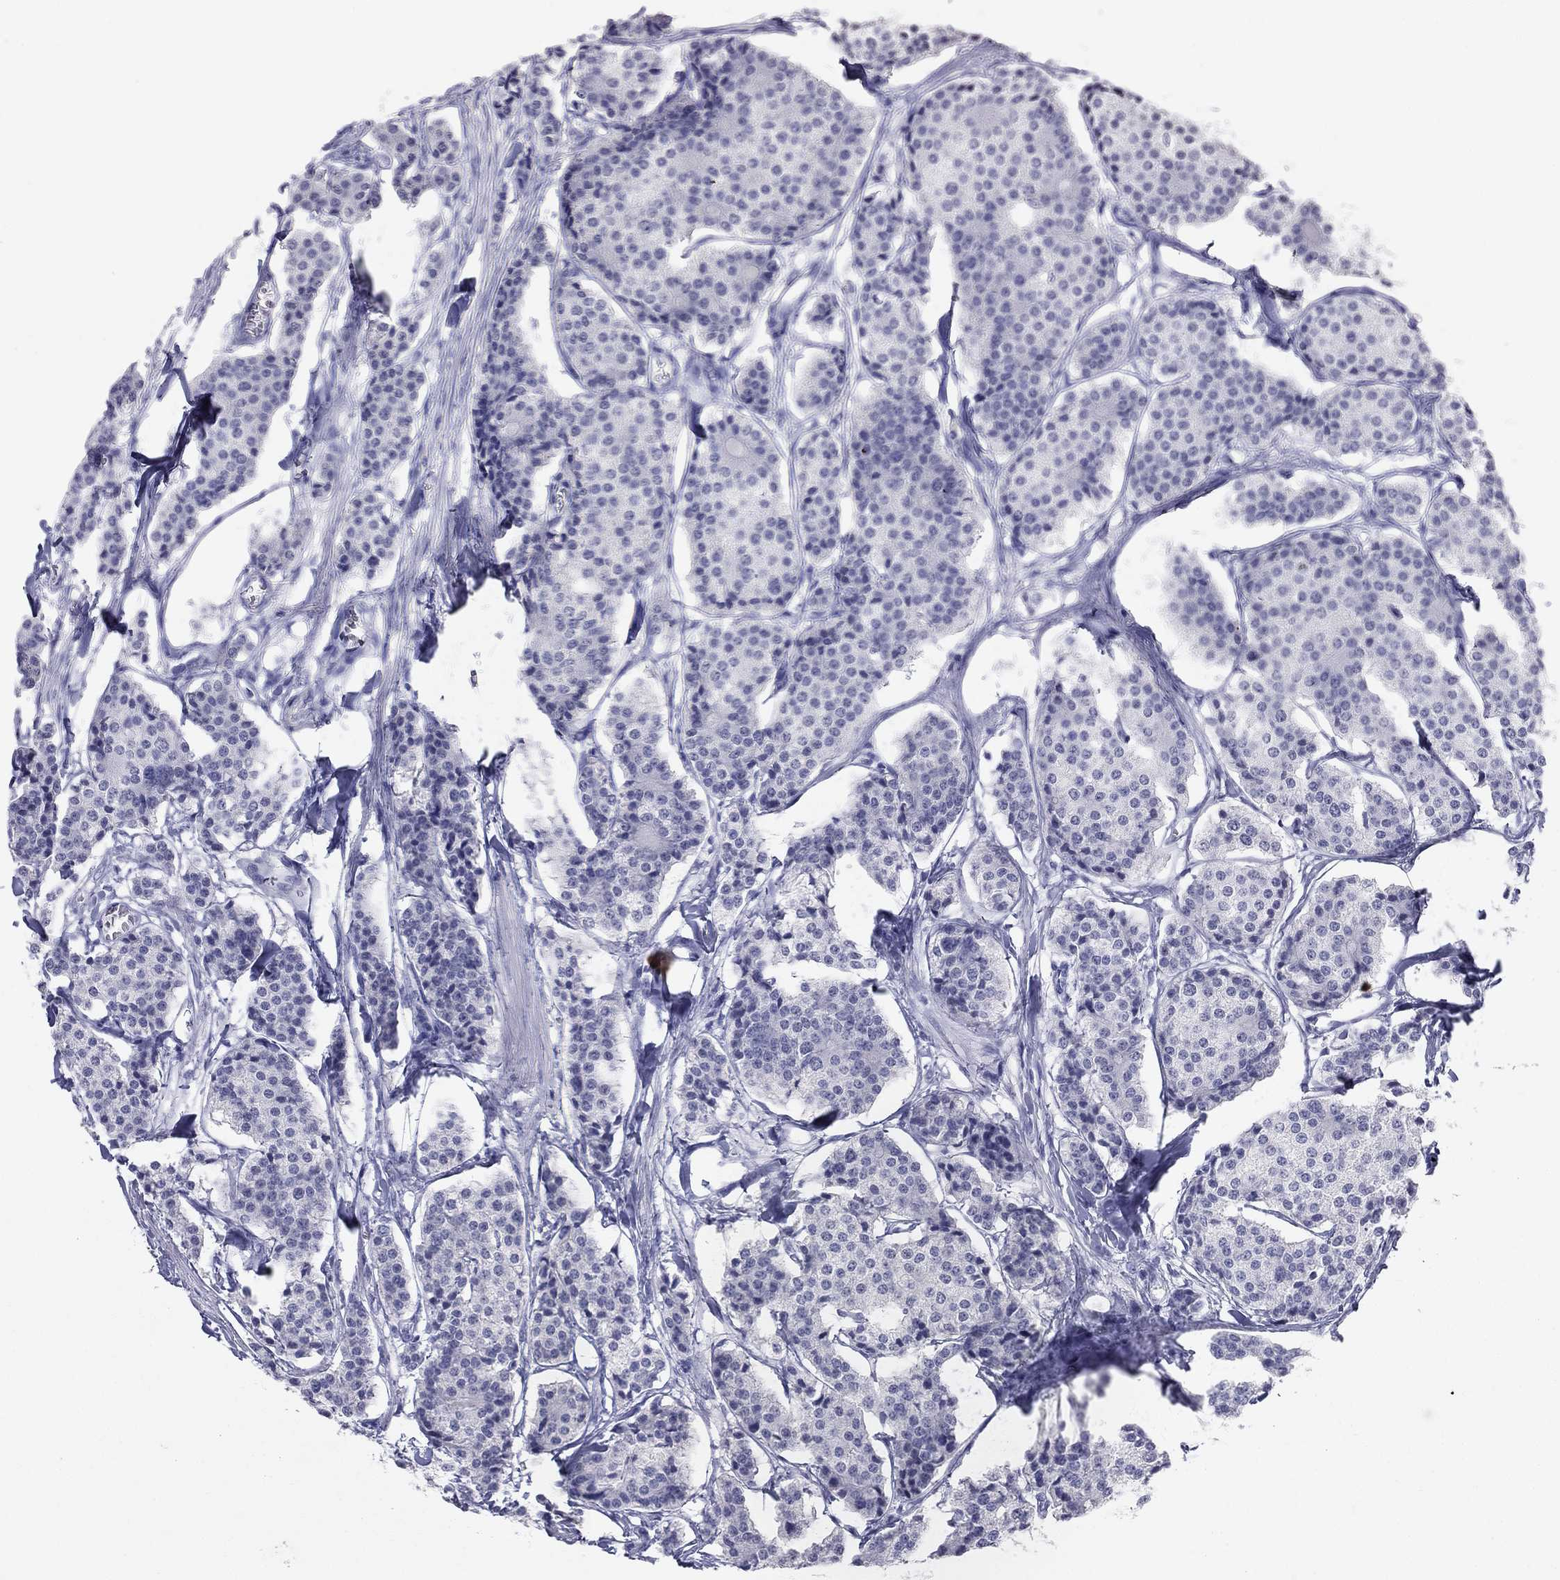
{"staining": {"intensity": "negative", "quantity": "none", "location": "none"}, "tissue": "carcinoid", "cell_type": "Tumor cells", "image_type": "cancer", "snomed": [{"axis": "morphology", "description": "Carcinoid, malignant, NOS"}, {"axis": "topography", "description": "Small intestine"}], "caption": "Micrograph shows no significant protein positivity in tumor cells of carcinoid.", "gene": "KRT75", "patient": {"sex": "female", "age": 65}}